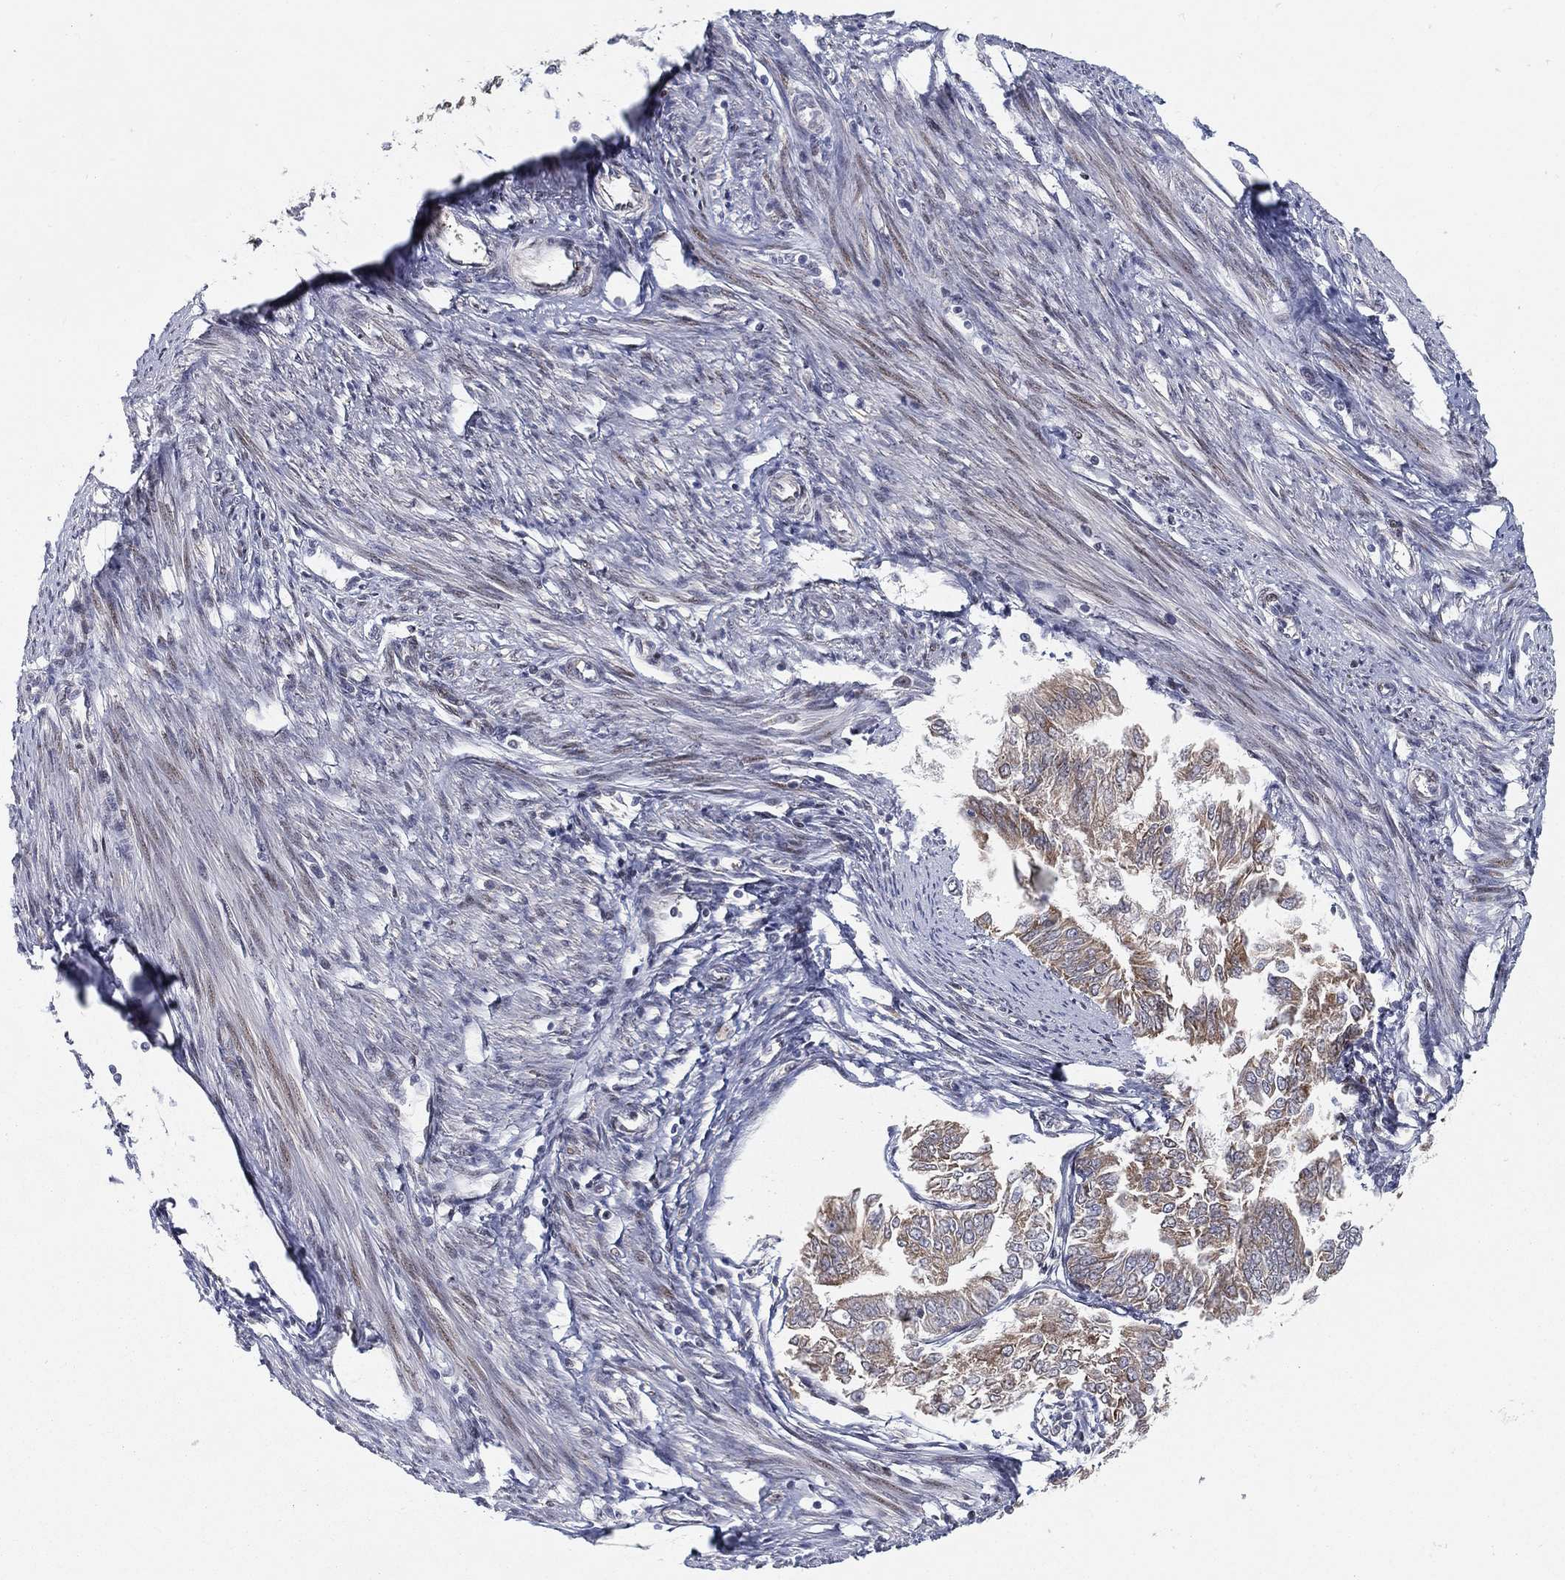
{"staining": {"intensity": "moderate", "quantity": "25%-75%", "location": "cytoplasmic/membranous"}, "tissue": "endometrial cancer", "cell_type": "Tumor cells", "image_type": "cancer", "snomed": [{"axis": "morphology", "description": "Adenocarcinoma, NOS"}, {"axis": "topography", "description": "Endometrium"}], "caption": "This histopathology image reveals endometrial cancer (adenocarcinoma) stained with immunohistochemistry to label a protein in brown. The cytoplasmic/membranous of tumor cells show moderate positivity for the protein. Nuclei are counter-stained blue.", "gene": "TMTC4", "patient": {"sex": "female", "age": 58}}